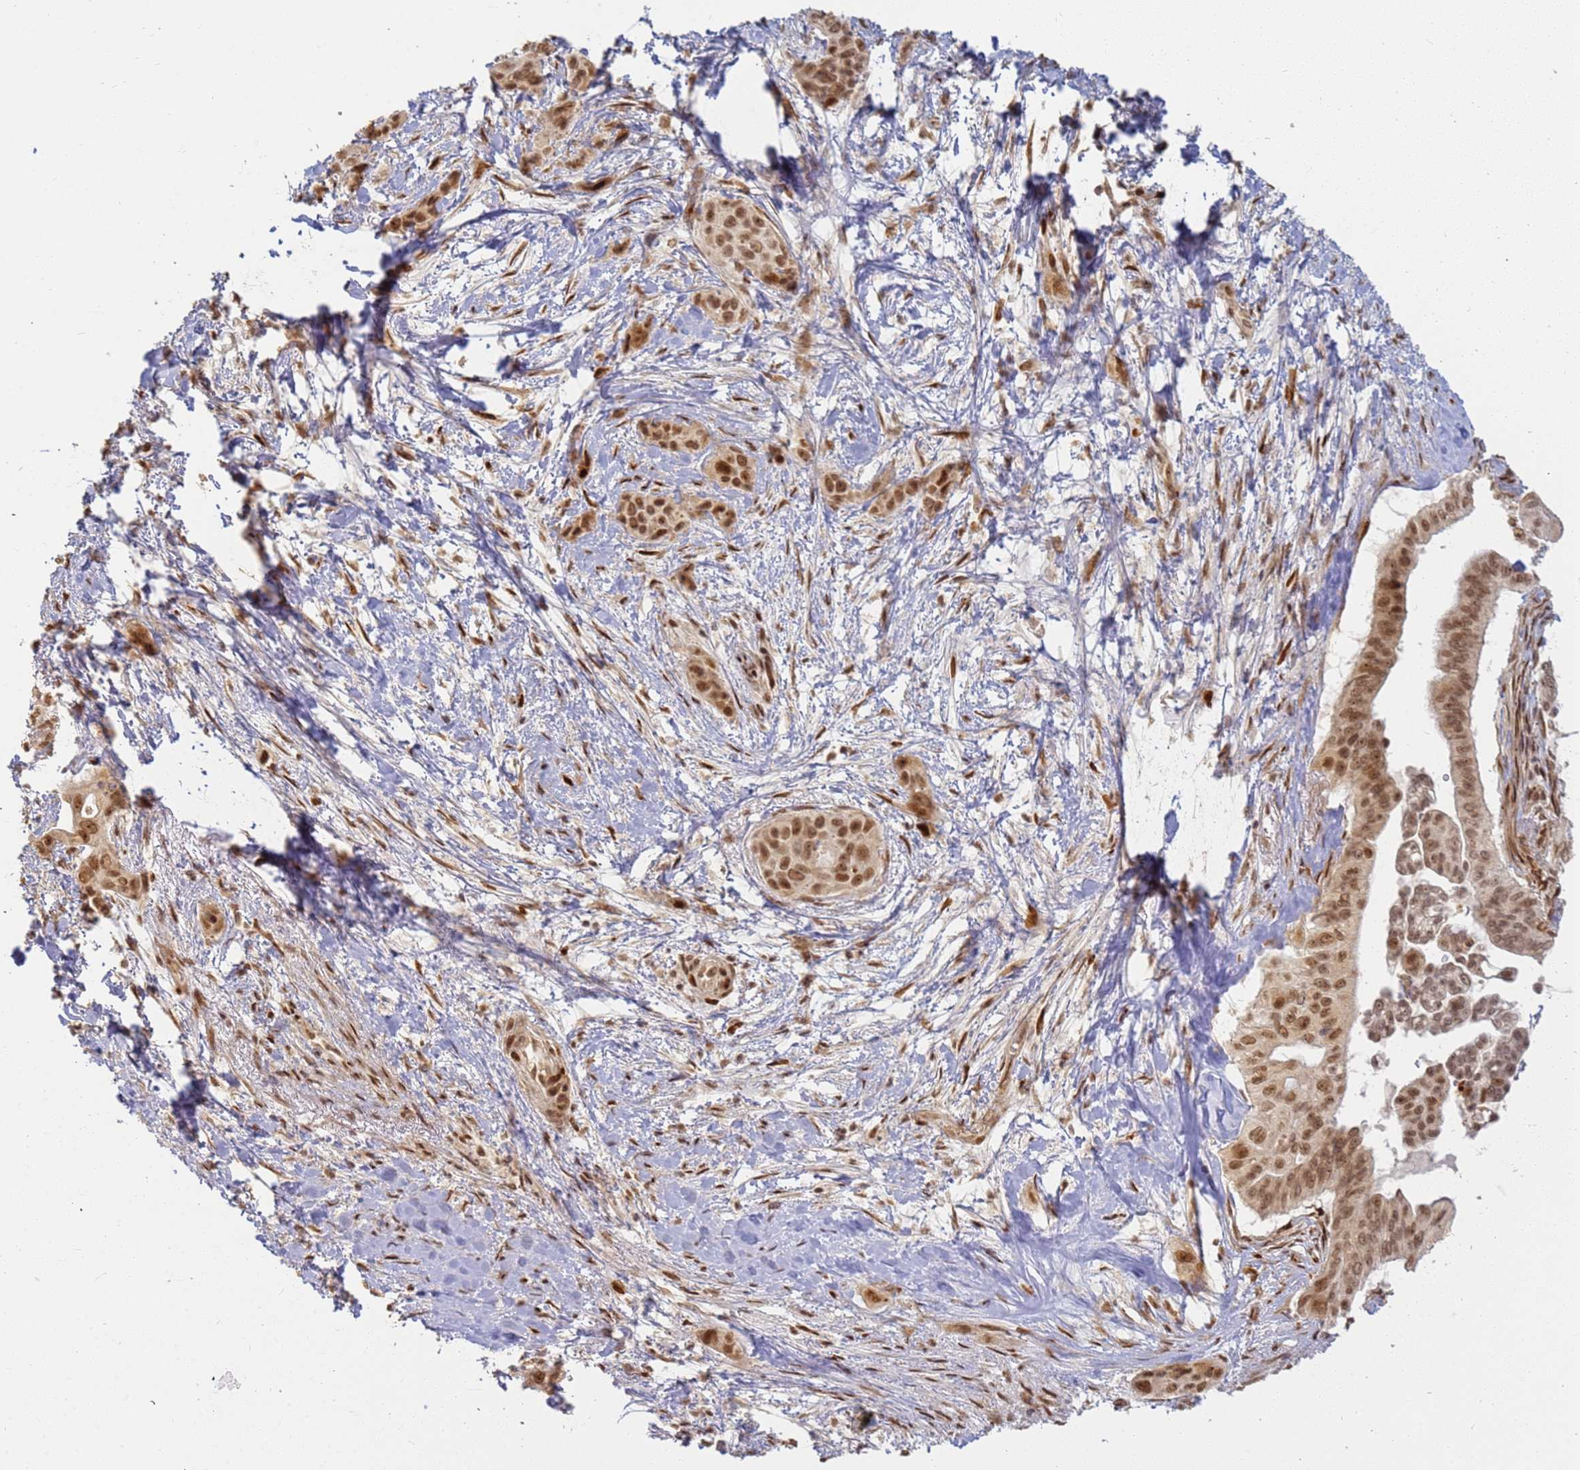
{"staining": {"intensity": "moderate", "quantity": ">75%", "location": "nuclear"}, "tissue": "pancreatic cancer", "cell_type": "Tumor cells", "image_type": "cancer", "snomed": [{"axis": "morphology", "description": "Adenocarcinoma, NOS"}, {"axis": "topography", "description": "Pancreas"}], "caption": "The photomicrograph exhibits immunohistochemical staining of pancreatic cancer. There is moderate nuclear expression is present in about >75% of tumor cells.", "gene": "ABCA2", "patient": {"sex": "male", "age": 72}}